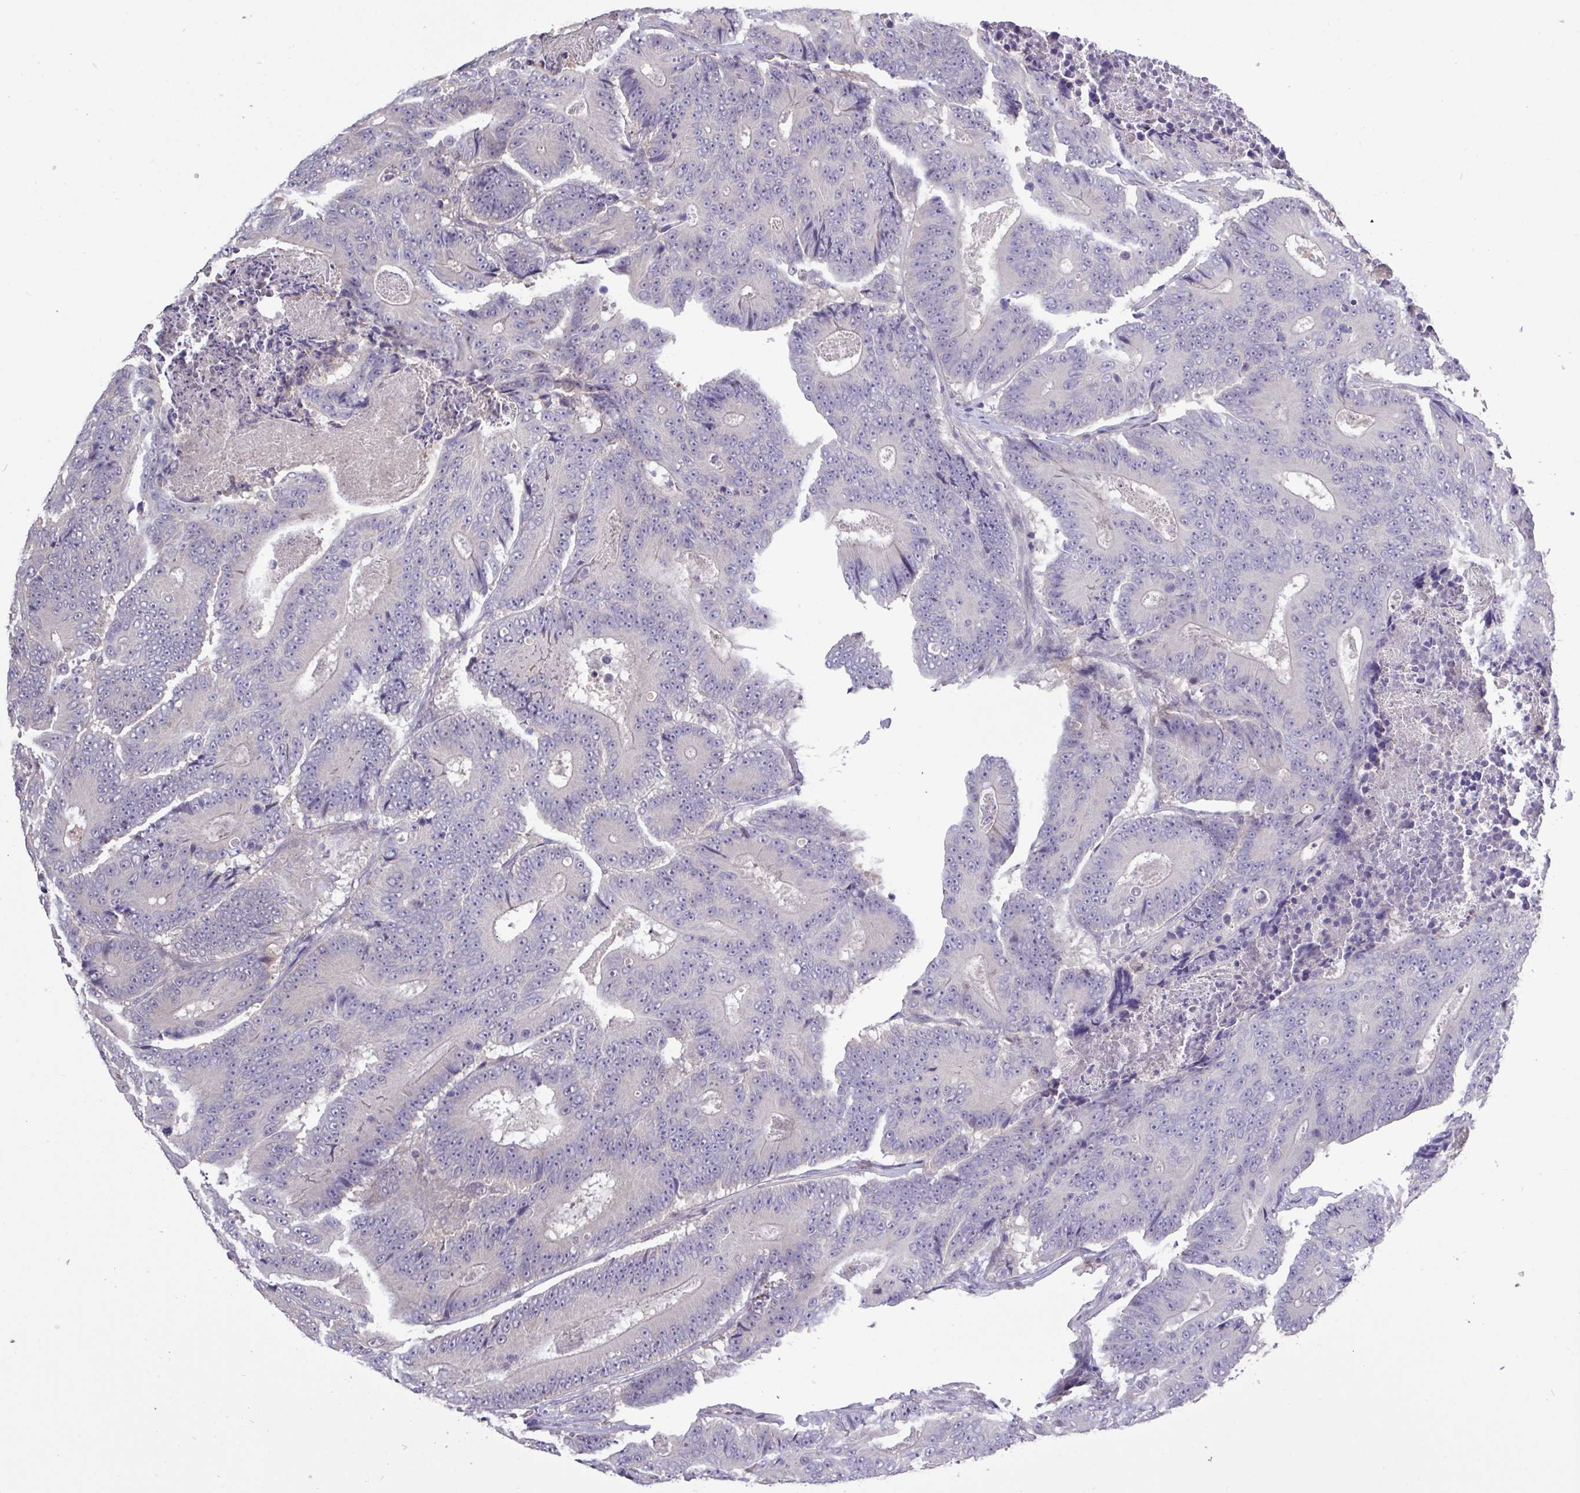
{"staining": {"intensity": "negative", "quantity": "none", "location": "none"}, "tissue": "colorectal cancer", "cell_type": "Tumor cells", "image_type": "cancer", "snomed": [{"axis": "morphology", "description": "Adenocarcinoma, NOS"}, {"axis": "topography", "description": "Colon"}], "caption": "High power microscopy micrograph of an immunohistochemistry (IHC) photomicrograph of colorectal cancer, revealing no significant expression in tumor cells.", "gene": "RIPPLY1", "patient": {"sex": "male", "age": 83}}